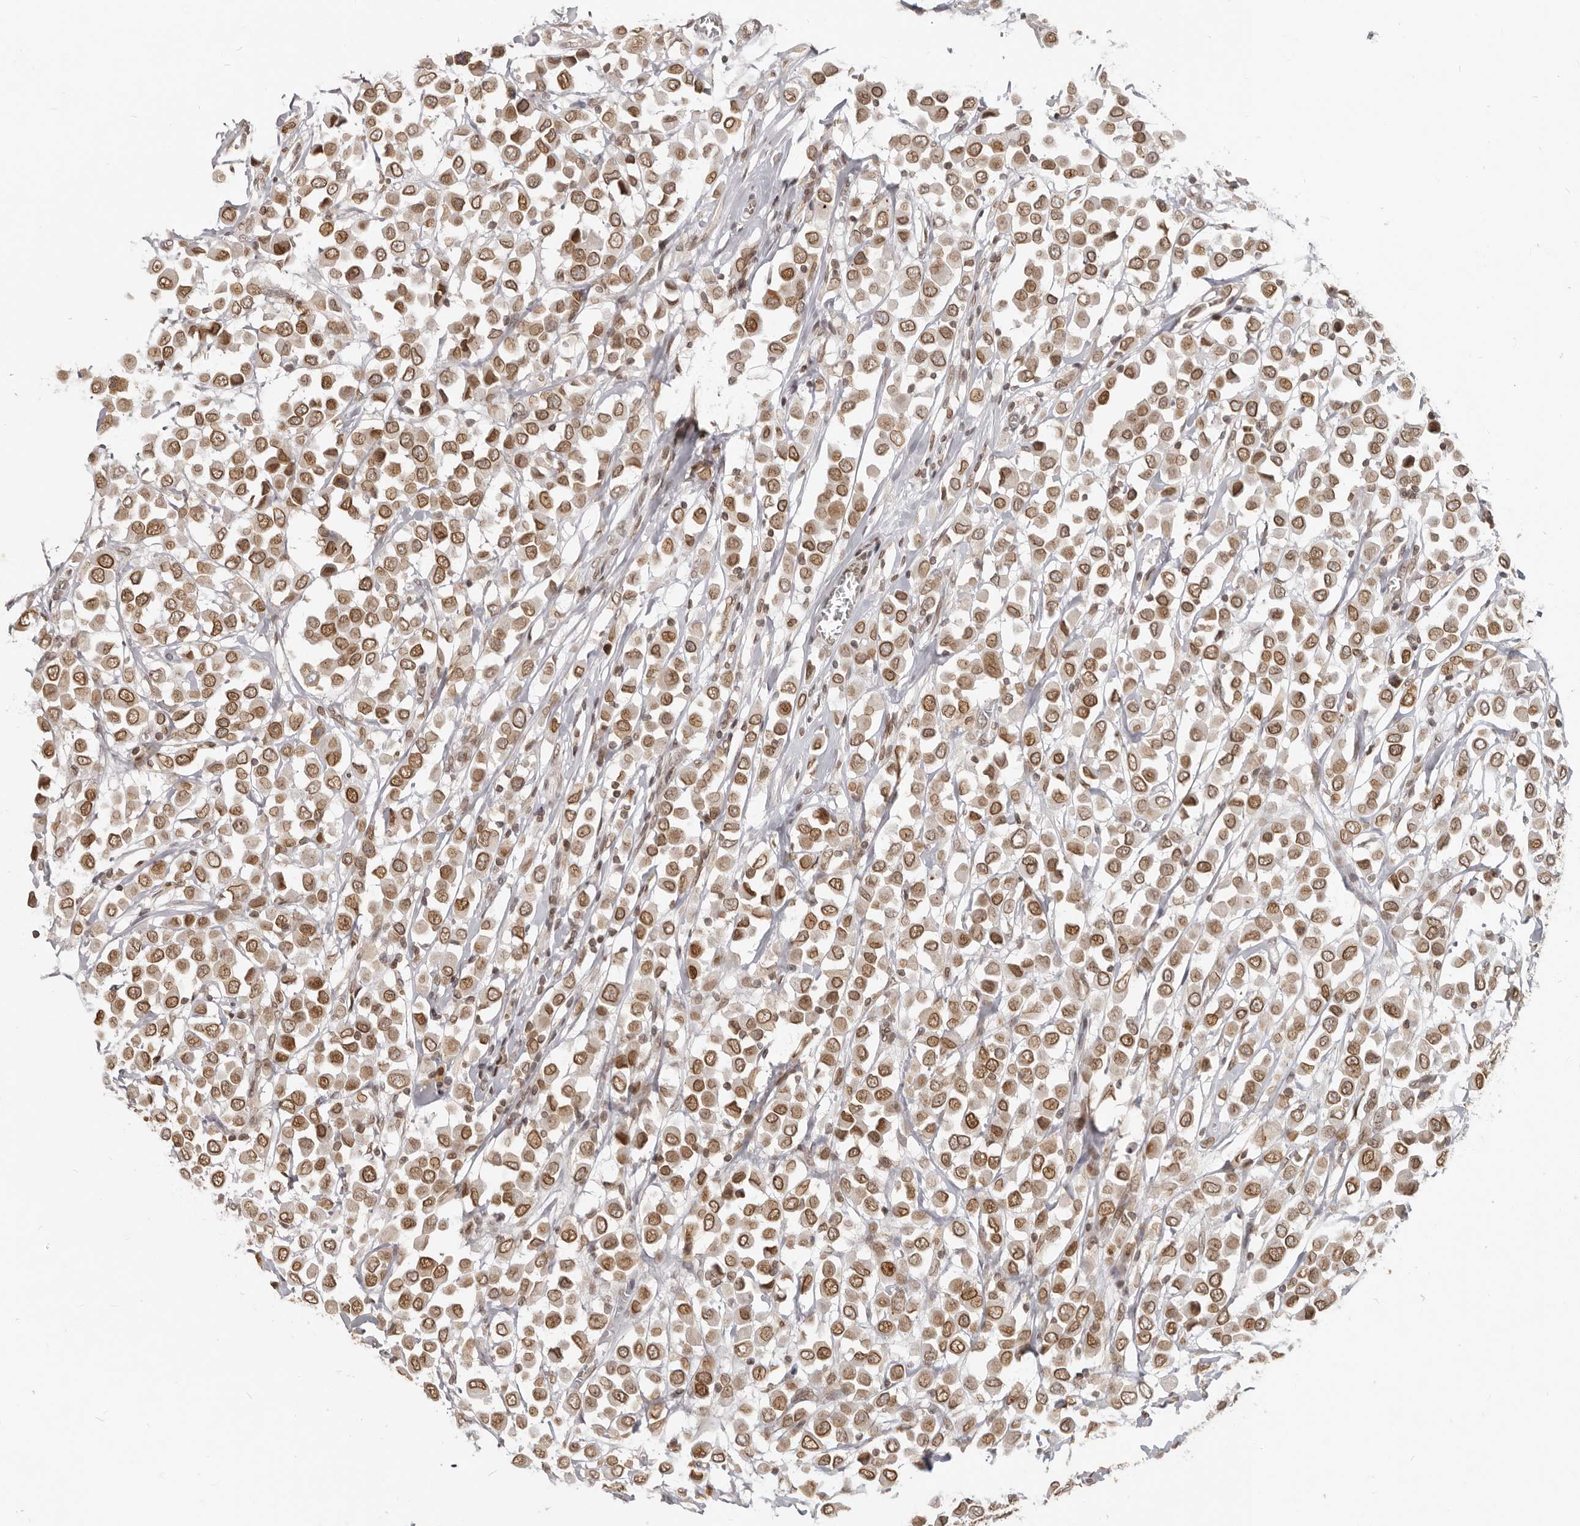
{"staining": {"intensity": "moderate", "quantity": ">75%", "location": "cytoplasmic/membranous,nuclear"}, "tissue": "breast cancer", "cell_type": "Tumor cells", "image_type": "cancer", "snomed": [{"axis": "morphology", "description": "Duct carcinoma"}, {"axis": "topography", "description": "Breast"}], "caption": "Protein analysis of breast cancer tissue exhibits moderate cytoplasmic/membranous and nuclear expression in approximately >75% of tumor cells.", "gene": "NUP153", "patient": {"sex": "female", "age": 61}}